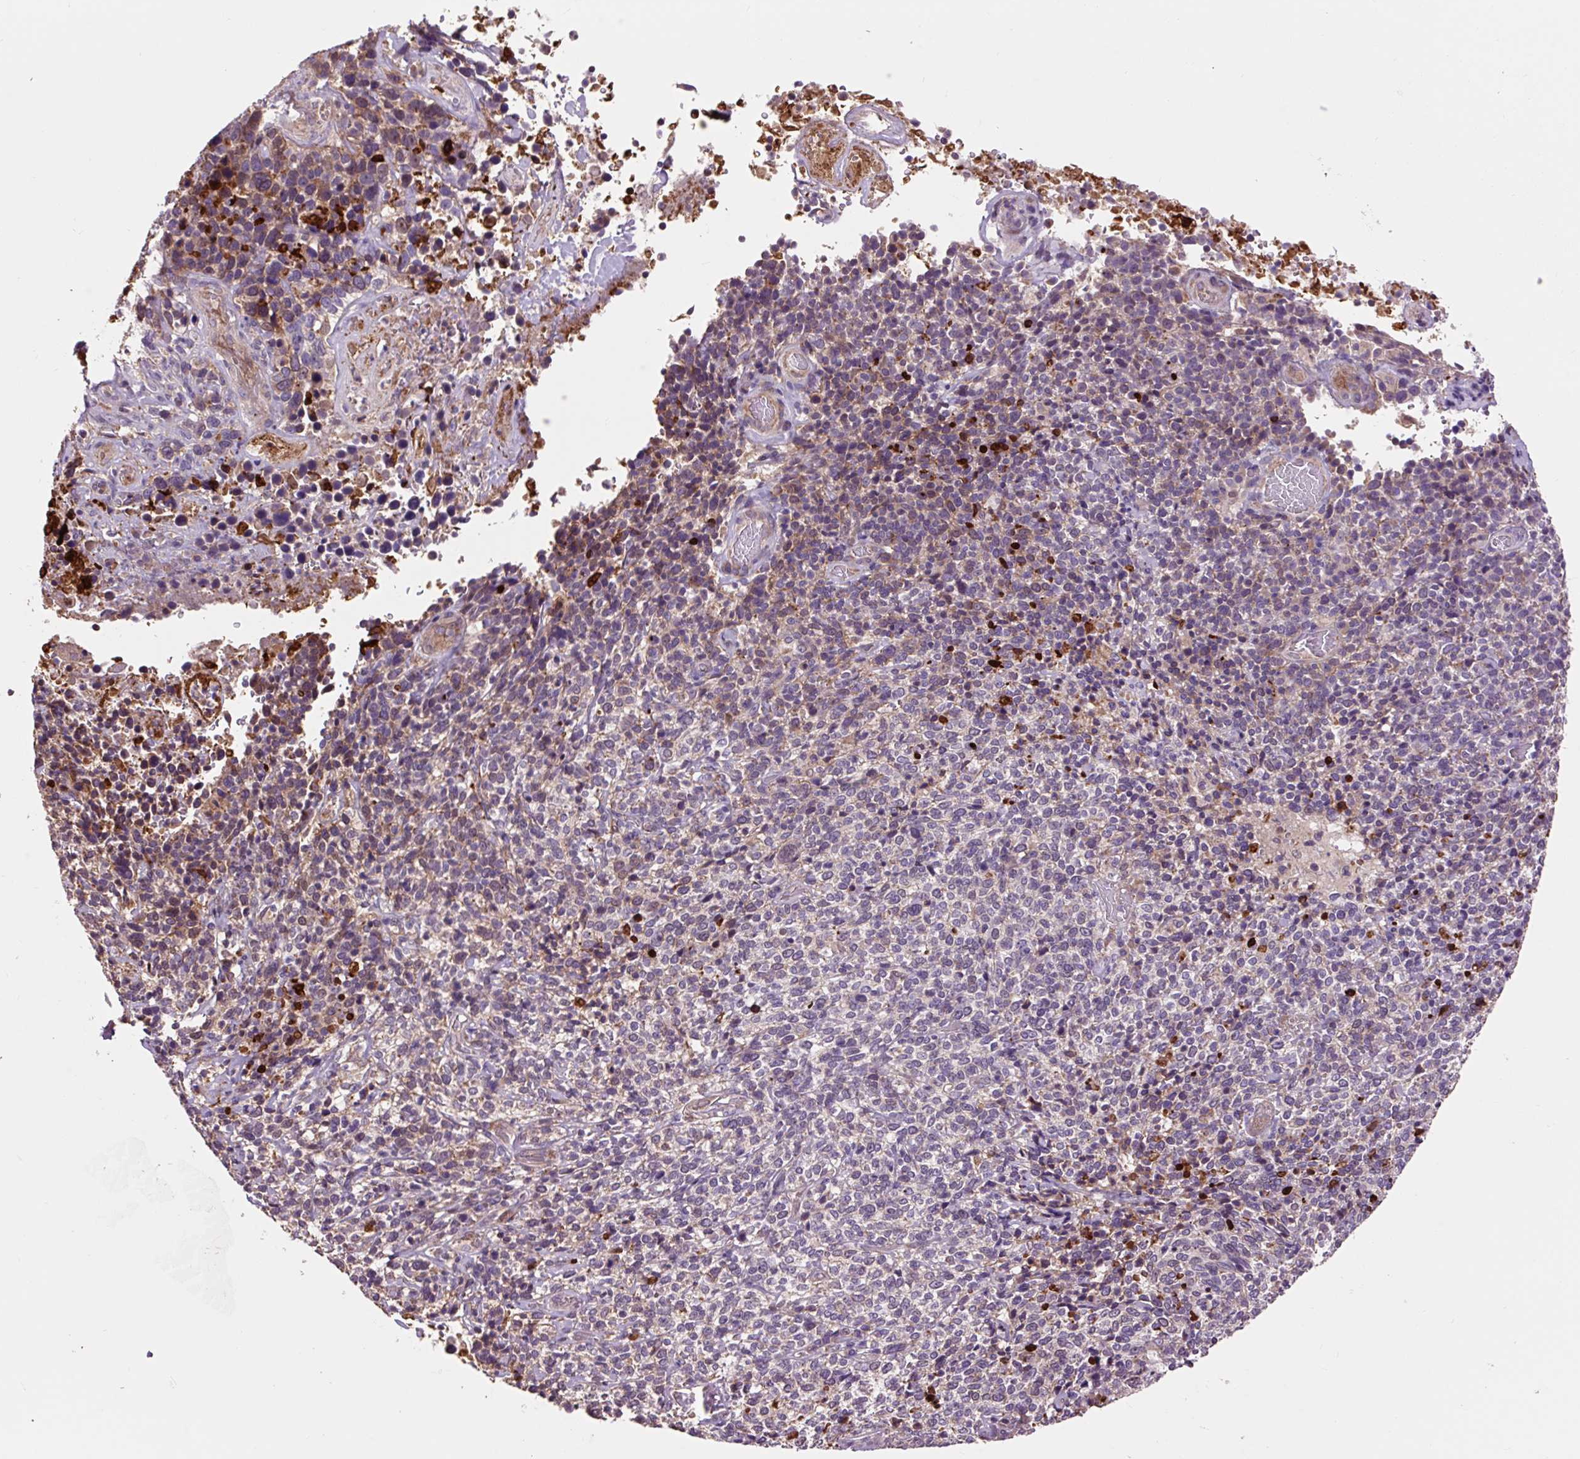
{"staining": {"intensity": "moderate", "quantity": "<25%", "location": "cytoplasmic/membranous"}, "tissue": "cervical cancer", "cell_type": "Tumor cells", "image_type": "cancer", "snomed": [{"axis": "morphology", "description": "Squamous cell carcinoma, NOS"}, {"axis": "topography", "description": "Cervix"}], "caption": "This is a photomicrograph of IHC staining of cervical squamous cell carcinoma, which shows moderate expression in the cytoplasmic/membranous of tumor cells.", "gene": "PRIMPOL", "patient": {"sex": "female", "age": 46}}